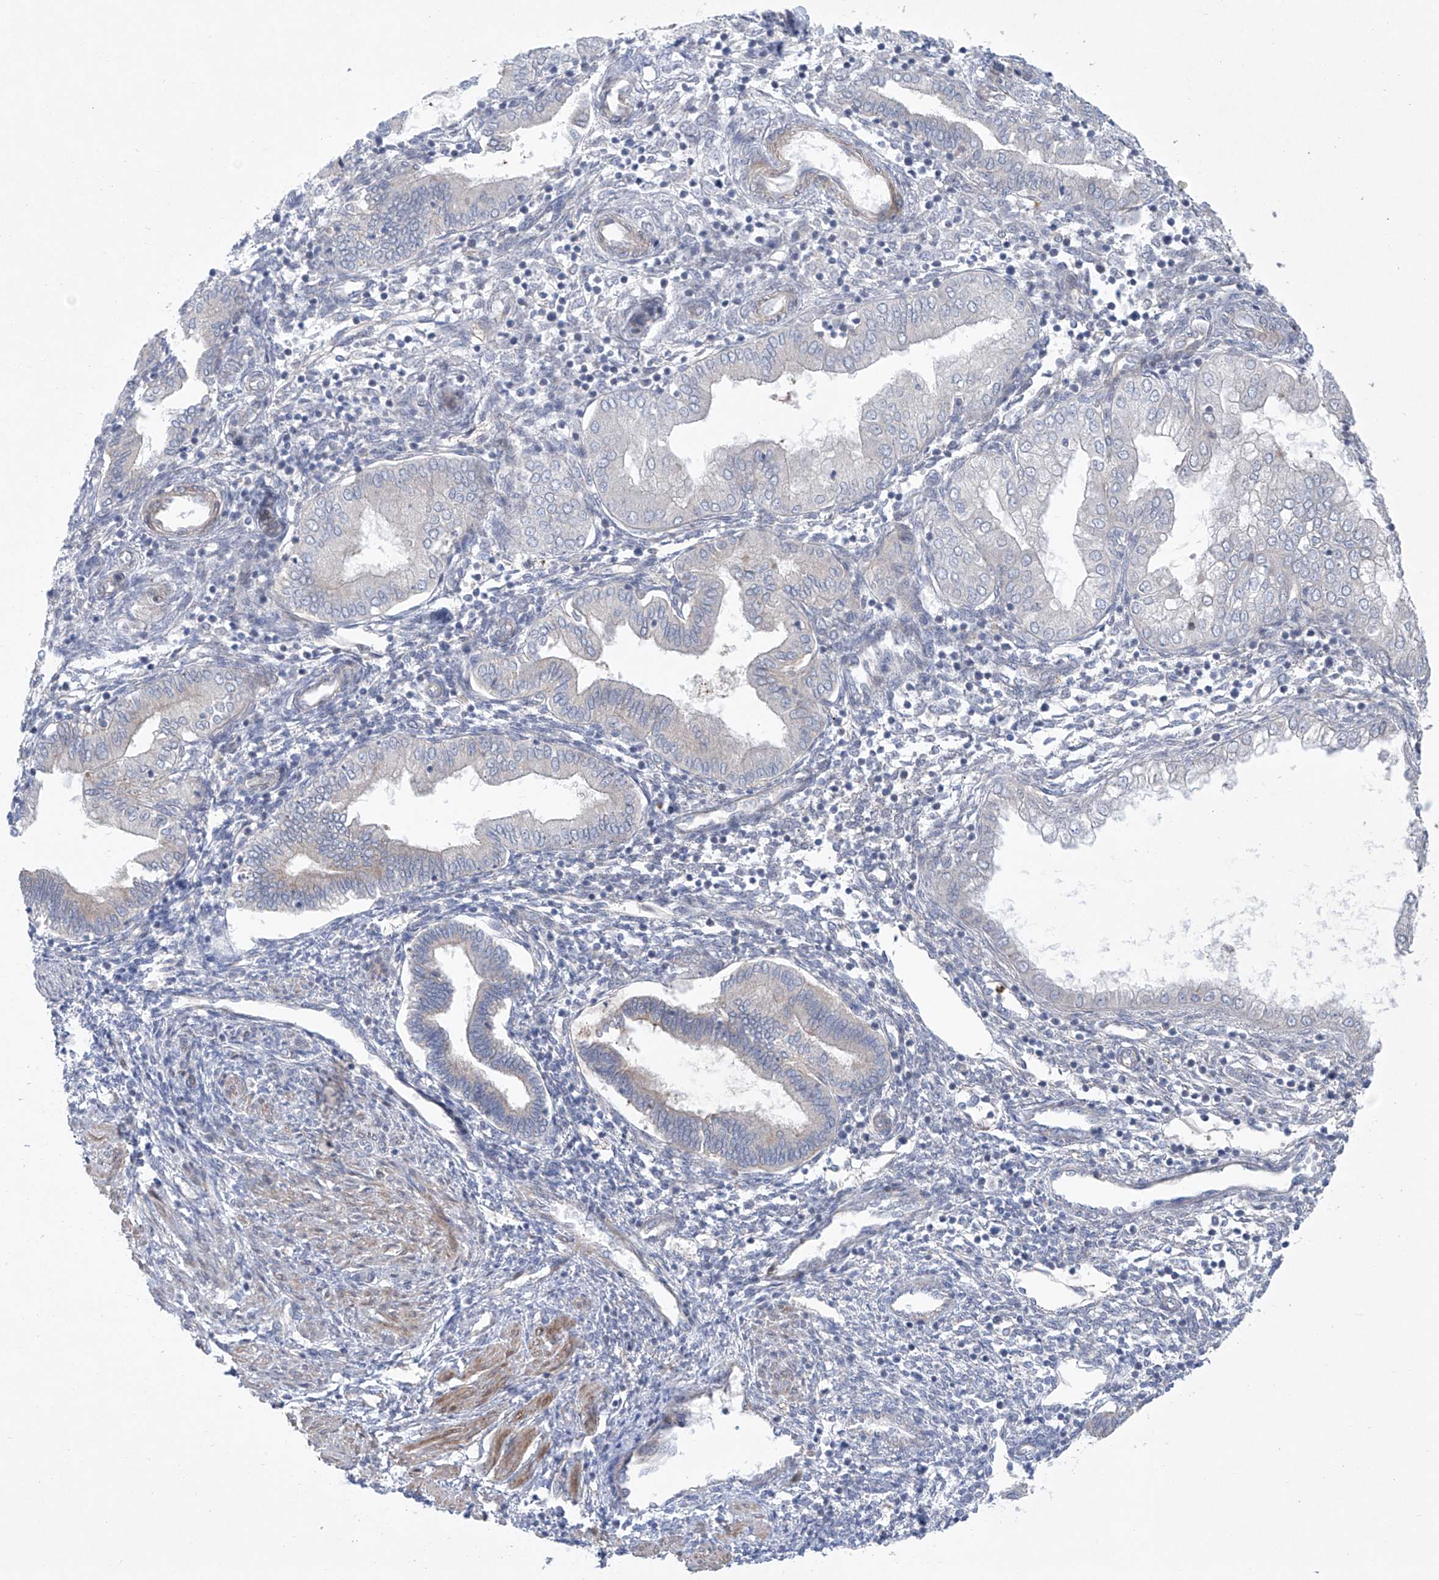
{"staining": {"intensity": "negative", "quantity": "none", "location": "none"}, "tissue": "endometrium", "cell_type": "Cells in endometrial stroma", "image_type": "normal", "snomed": [{"axis": "morphology", "description": "Normal tissue, NOS"}, {"axis": "topography", "description": "Endometrium"}], "caption": "The histopathology image exhibits no staining of cells in endometrial stroma in normal endometrium.", "gene": "KLC4", "patient": {"sex": "female", "age": 53}}